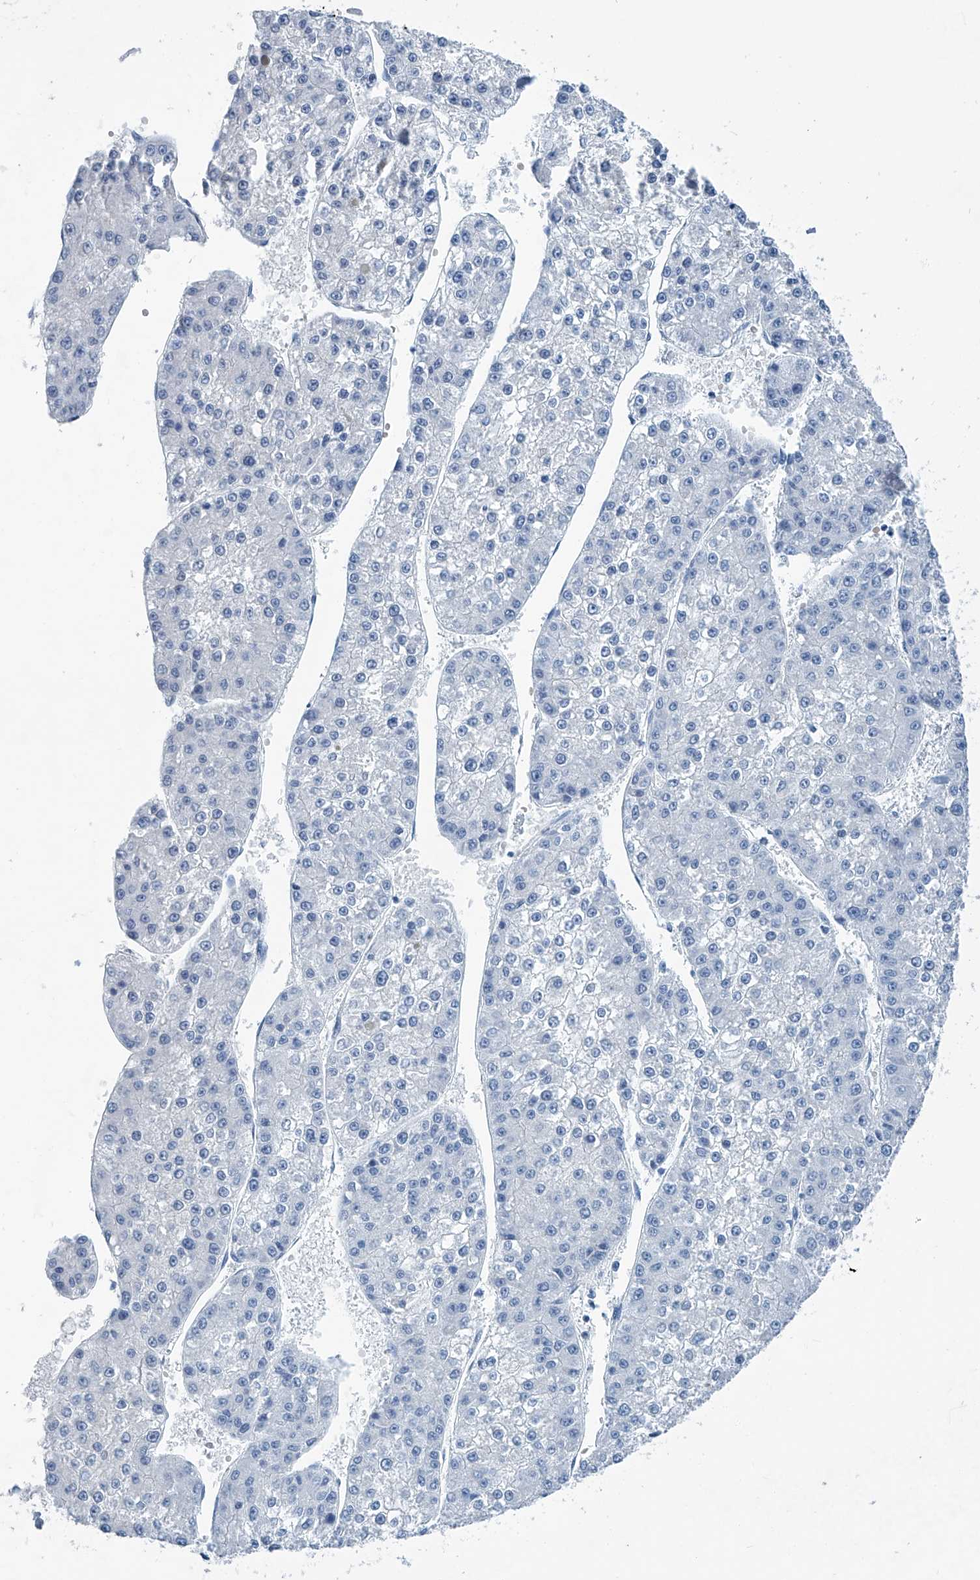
{"staining": {"intensity": "negative", "quantity": "none", "location": "none"}, "tissue": "liver cancer", "cell_type": "Tumor cells", "image_type": "cancer", "snomed": [{"axis": "morphology", "description": "Carcinoma, Hepatocellular, NOS"}, {"axis": "topography", "description": "Liver"}], "caption": "Immunohistochemistry of human liver hepatocellular carcinoma shows no expression in tumor cells.", "gene": "CYP2A7", "patient": {"sex": "female", "age": 73}}